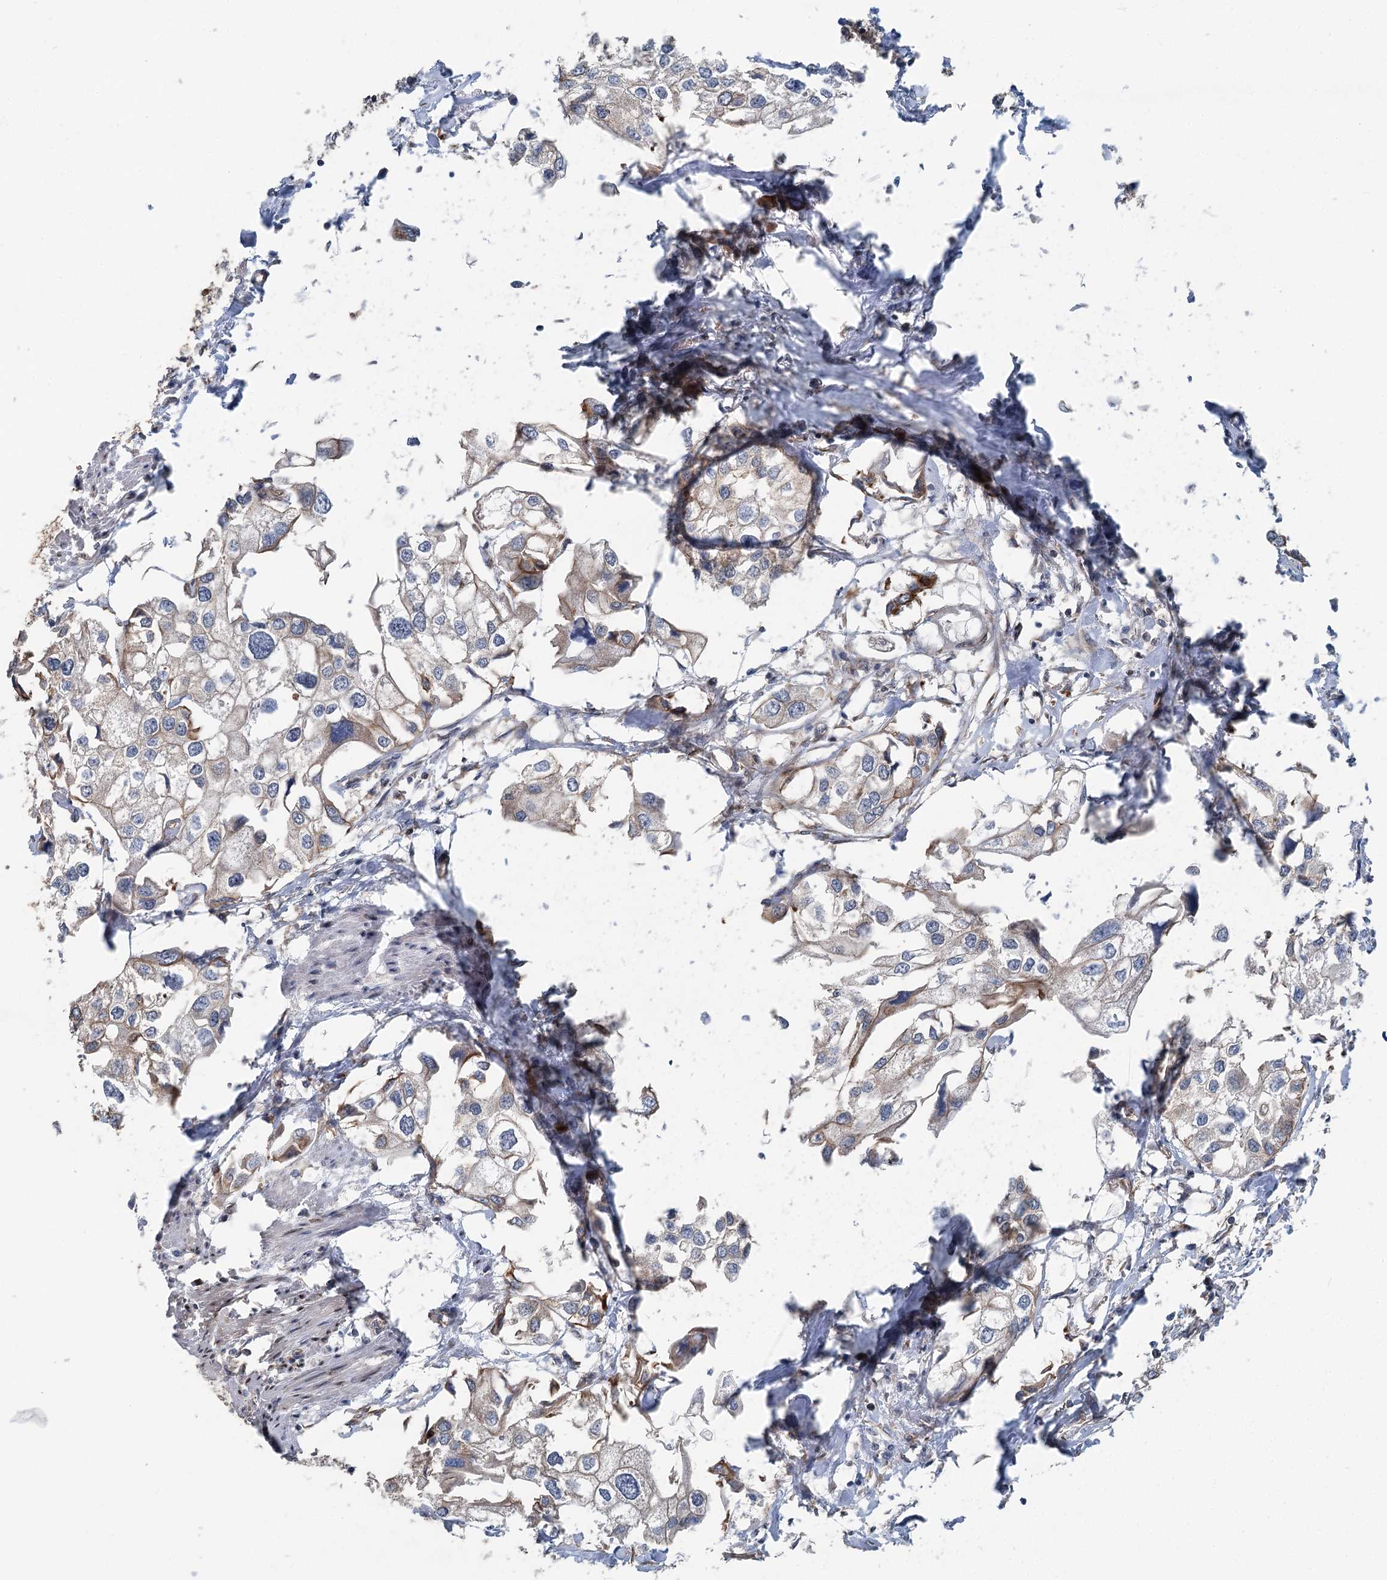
{"staining": {"intensity": "weak", "quantity": "25%-75%", "location": "cytoplasmic/membranous"}, "tissue": "urothelial cancer", "cell_type": "Tumor cells", "image_type": "cancer", "snomed": [{"axis": "morphology", "description": "Urothelial carcinoma, High grade"}, {"axis": "topography", "description": "Urinary bladder"}], "caption": "This histopathology image reveals immunohistochemistry (IHC) staining of urothelial carcinoma (high-grade), with low weak cytoplasmic/membranous staining in about 25%-75% of tumor cells.", "gene": "IQSEC1", "patient": {"sex": "male", "age": 64}}